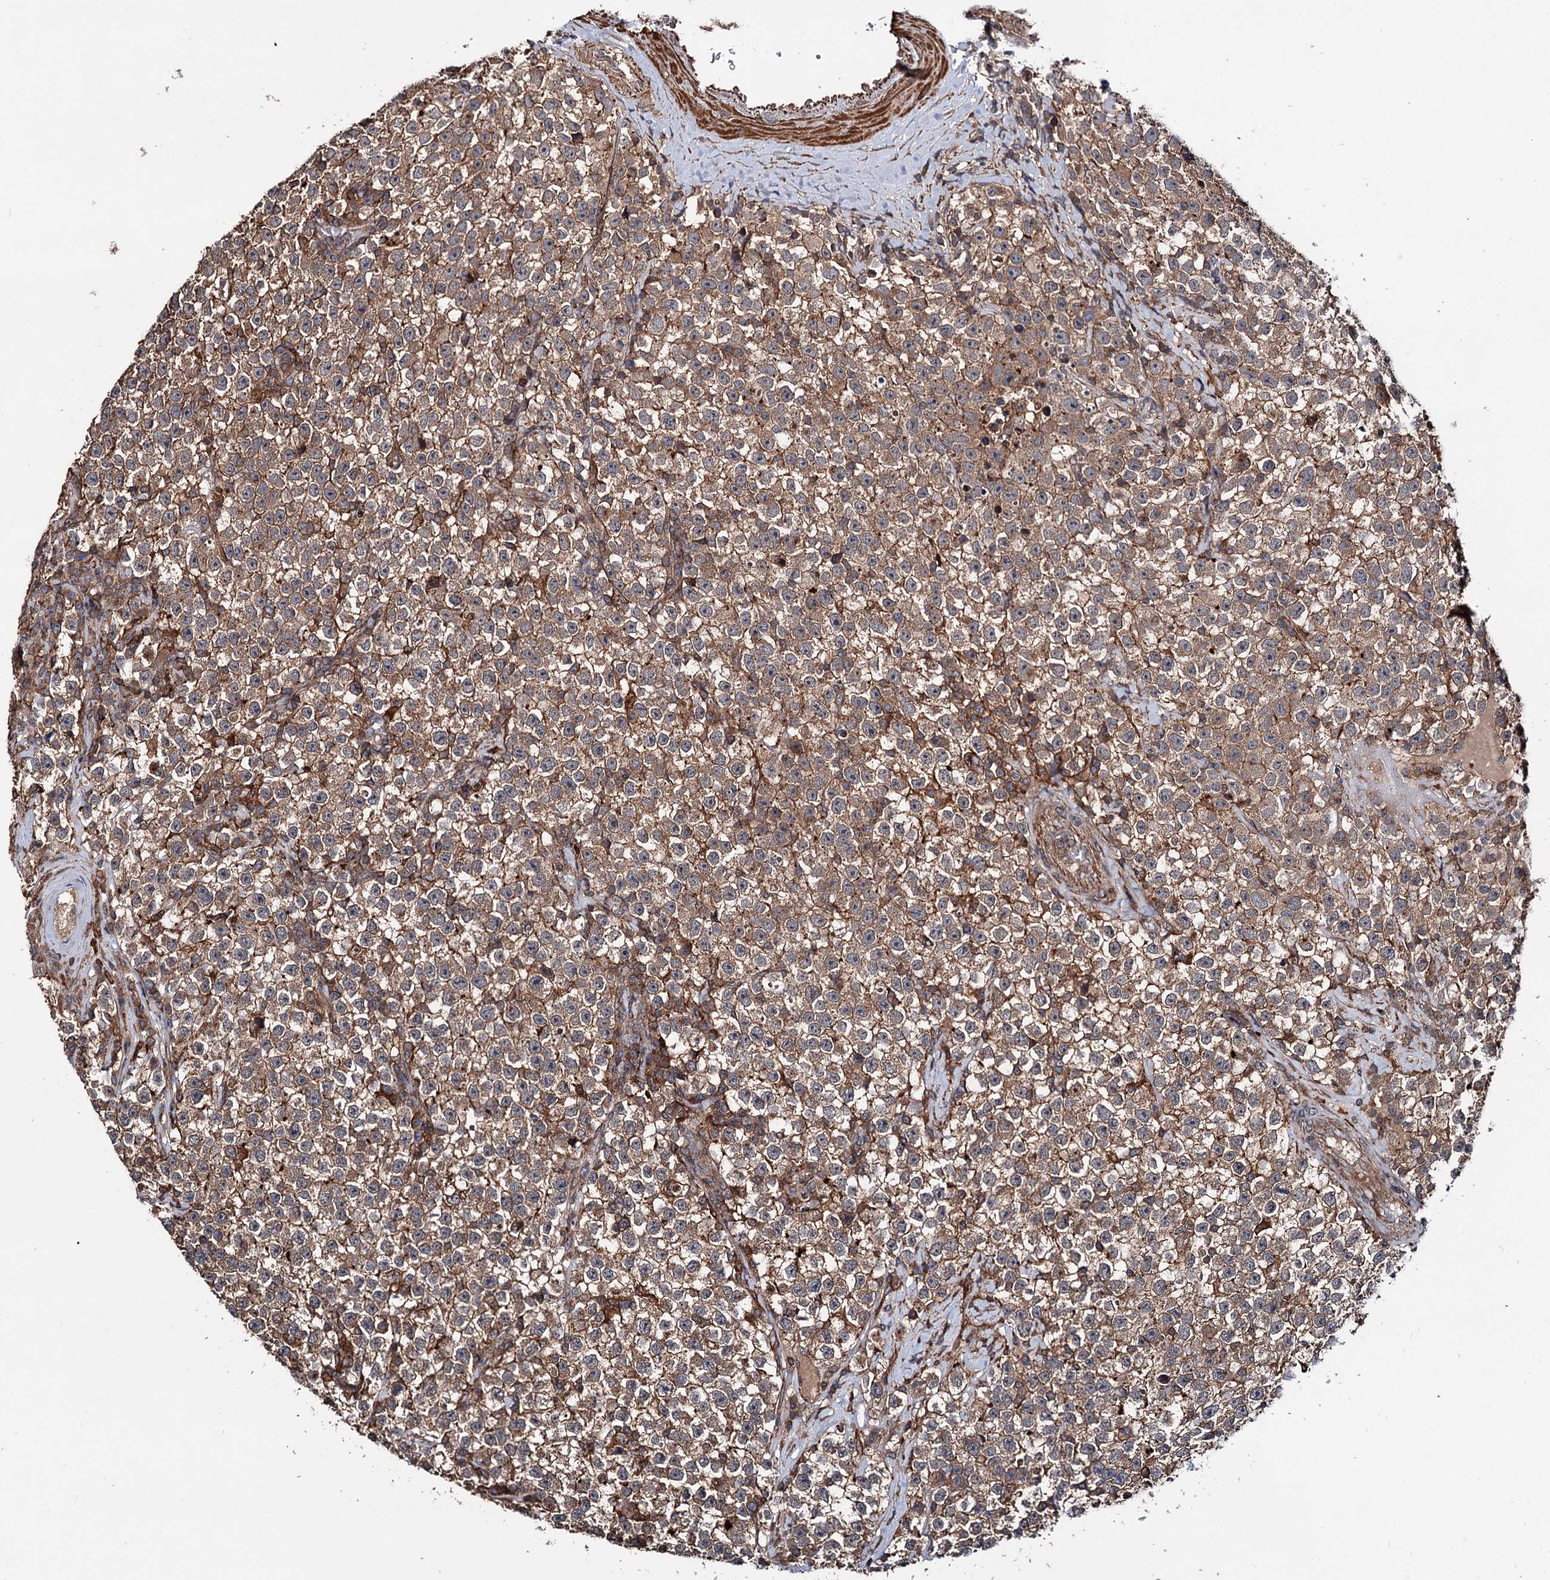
{"staining": {"intensity": "moderate", "quantity": ">75%", "location": "cytoplasmic/membranous"}, "tissue": "testis cancer", "cell_type": "Tumor cells", "image_type": "cancer", "snomed": [{"axis": "morphology", "description": "Seminoma, NOS"}, {"axis": "topography", "description": "Testis"}], "caption": "The histopathology image demonstrates staining of seminoma (testis), revealing moderate cytoplasmic/membranous protein expression (brown color) within tumor cells.", "gene": "GRIP1", "patient": {"sex": "male", "age": 22}}